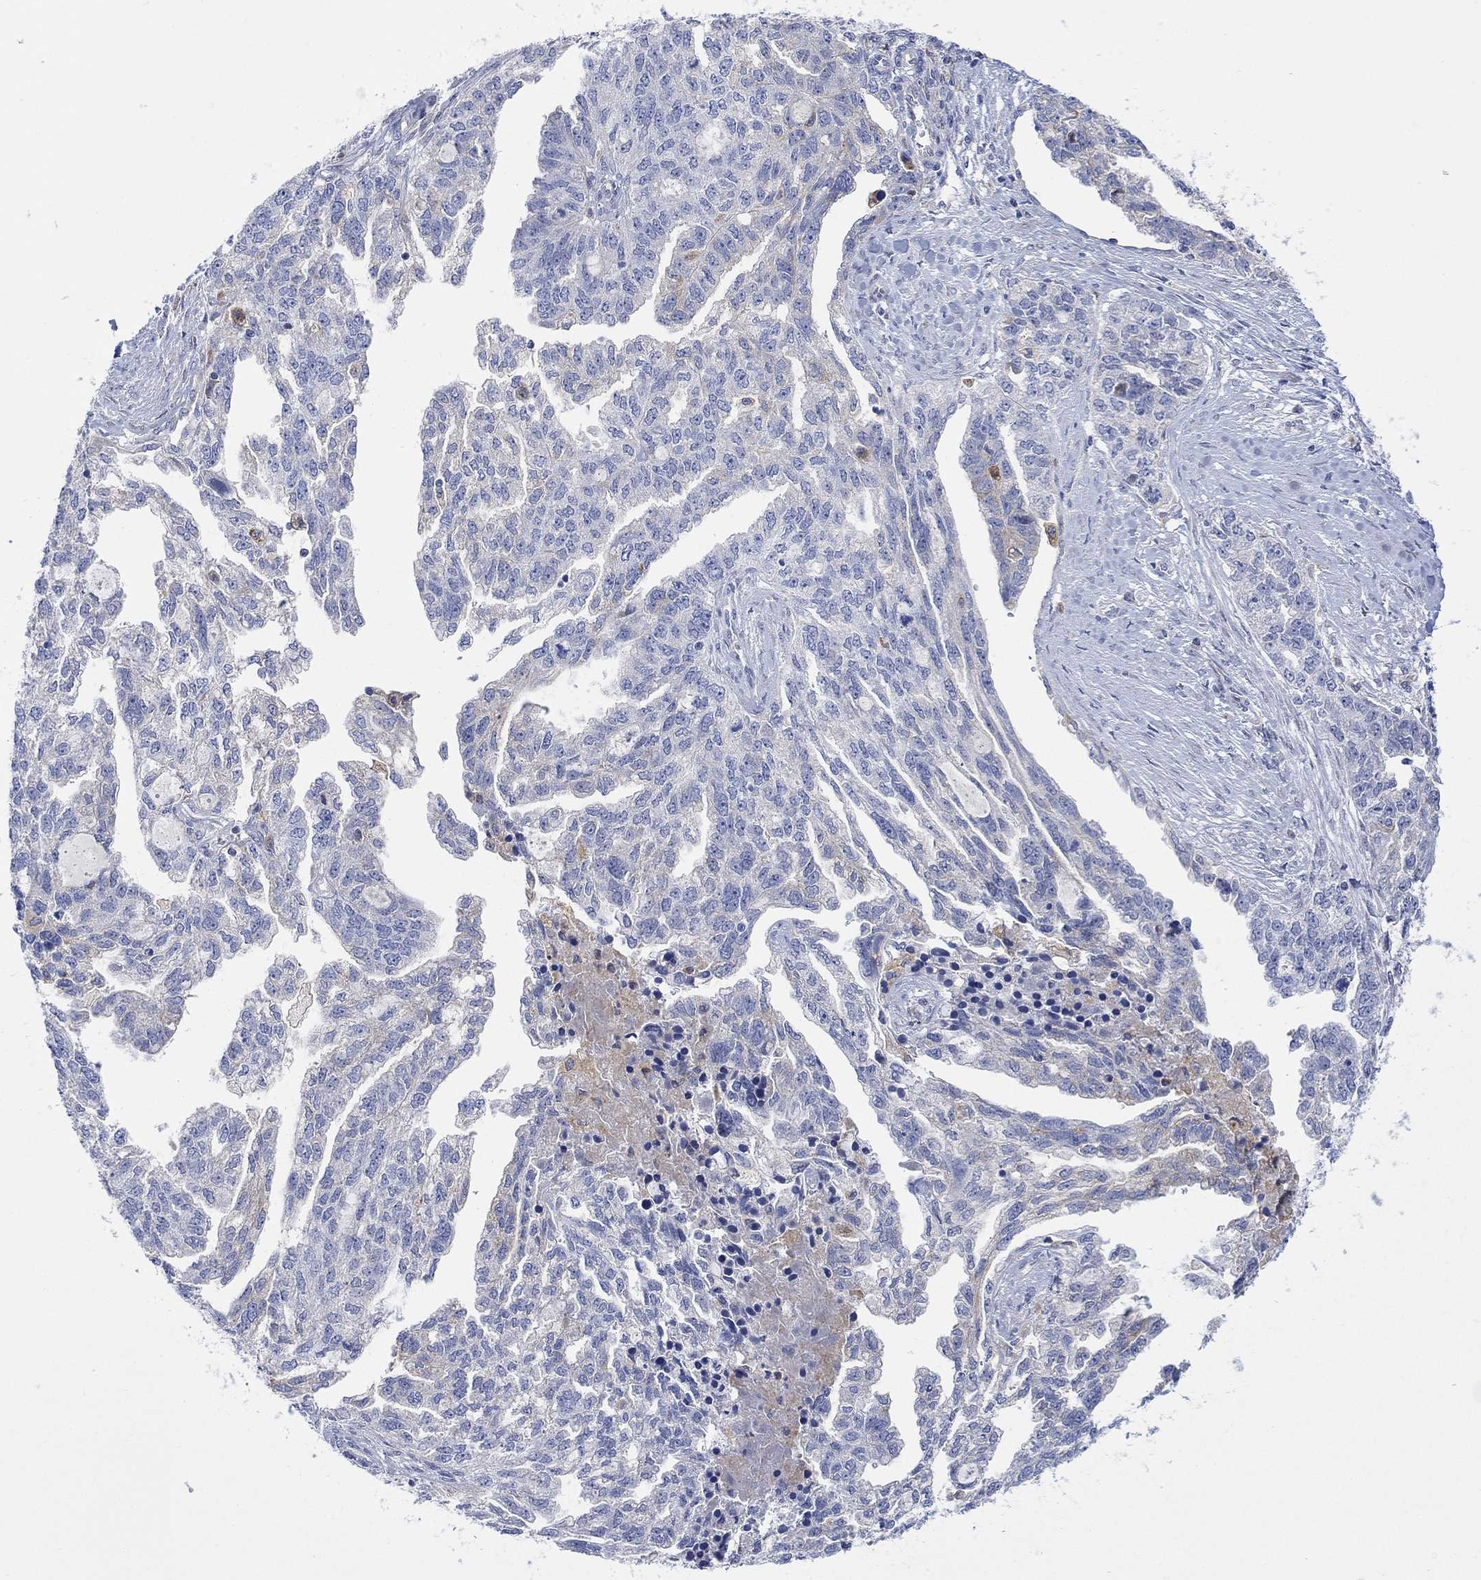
{"staining": {"intensity": "moderate", "quantity": "<25%", "location": "cytoplasmic/membranous"}, "tissue": "ovarian cancer", "cell_type": "Tumor cells", "image_type": "cancer", "snomed": [{"axis": "morphology", "description": "Cystadenocarcinoma, serous, NOS"}, {"axis": "topography", "description": "Ovary"}], "caption": "This image reveals ovarian cancer stained with immunohistochemistry (IHC) to label a protein in brown. The cytoplasmic/membranous of tumor cells show moderate positivity for the protein. Nuclei are counter-stained blue.", "gene": "ACSL1", "patient": {"sex": "female", "age": 51}}